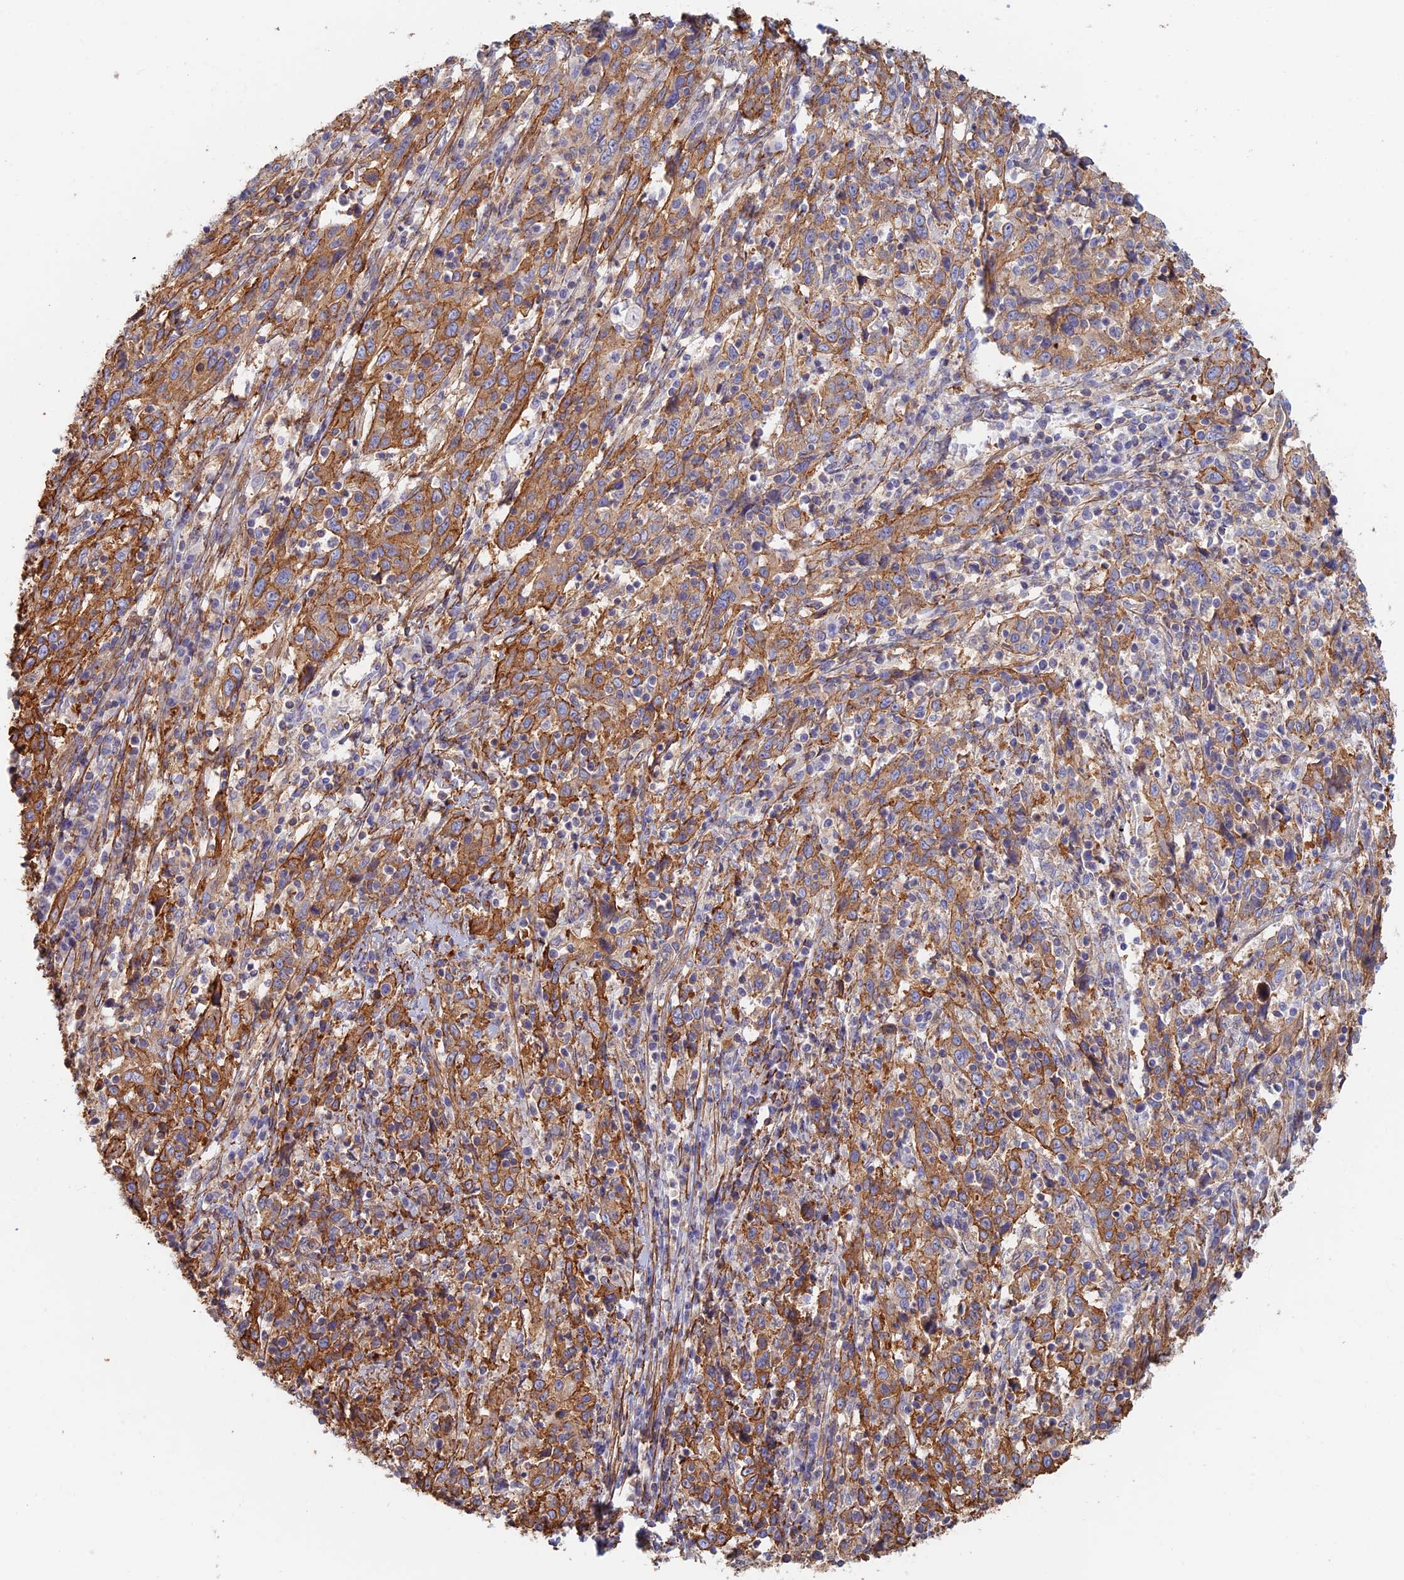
{"staining": {"intensity": "strong", "quantity": ">75%", "location": "cytoplasmic/membranous"}, "tissue": "cervical cancer", "cell_type": "Tumor cells", "image_type": "cancer", "snomed": [{"axis": "morphology", "description": "Squamous cell carcinoma, NOS"}, {"axis": "topography", "description": "Cervix"}], "caption": "Squamous cell carcinoma (cervical) stained with a brown dye exhibits strong cytoplasmic/membranous positive expression in about >75% of tumor cells.", "gene": "PAK4", "patient": {"sex": "female", "age": 46}}